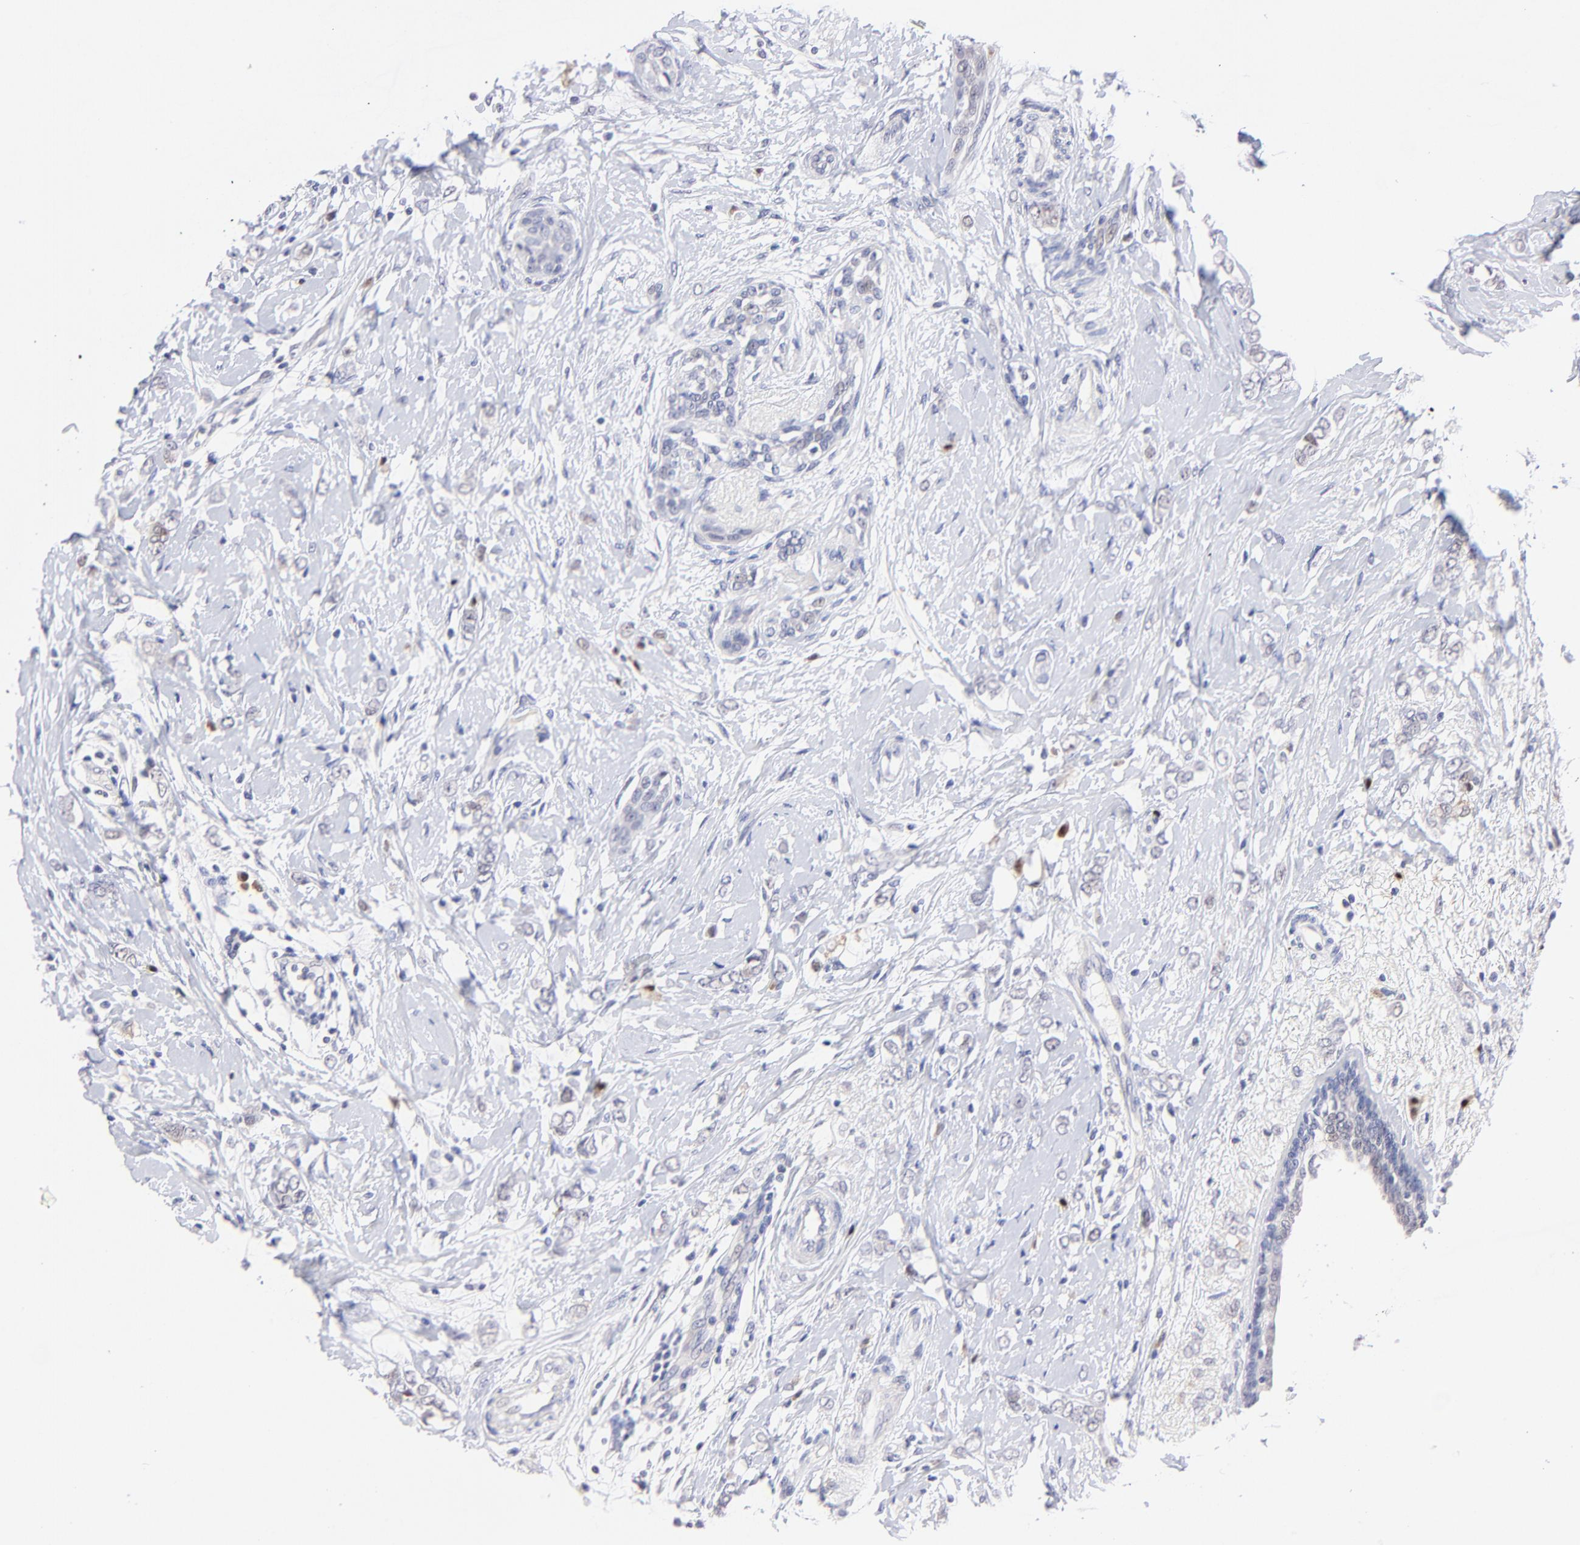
{"staining": {"intensity": "negative", "quantity": "none", "location": "none"}, "tissue": "breast cancer", "cell_type": "Tumor cells", "image_type": "cancer", "snomed": [{"axis": "morphology", "description": "Normal tissue, NOS"}, {"axis": "morphology", "description": "Lobular carcinoma"}, {"axis": "topography", "description": "Breast"}], "caption": "Immunohistochemistry of human lobular carcinoma (breast) displays no staining in tumor cells.", "gene": "ZNF155", "patient": {"sex": "female", "age": 47}}